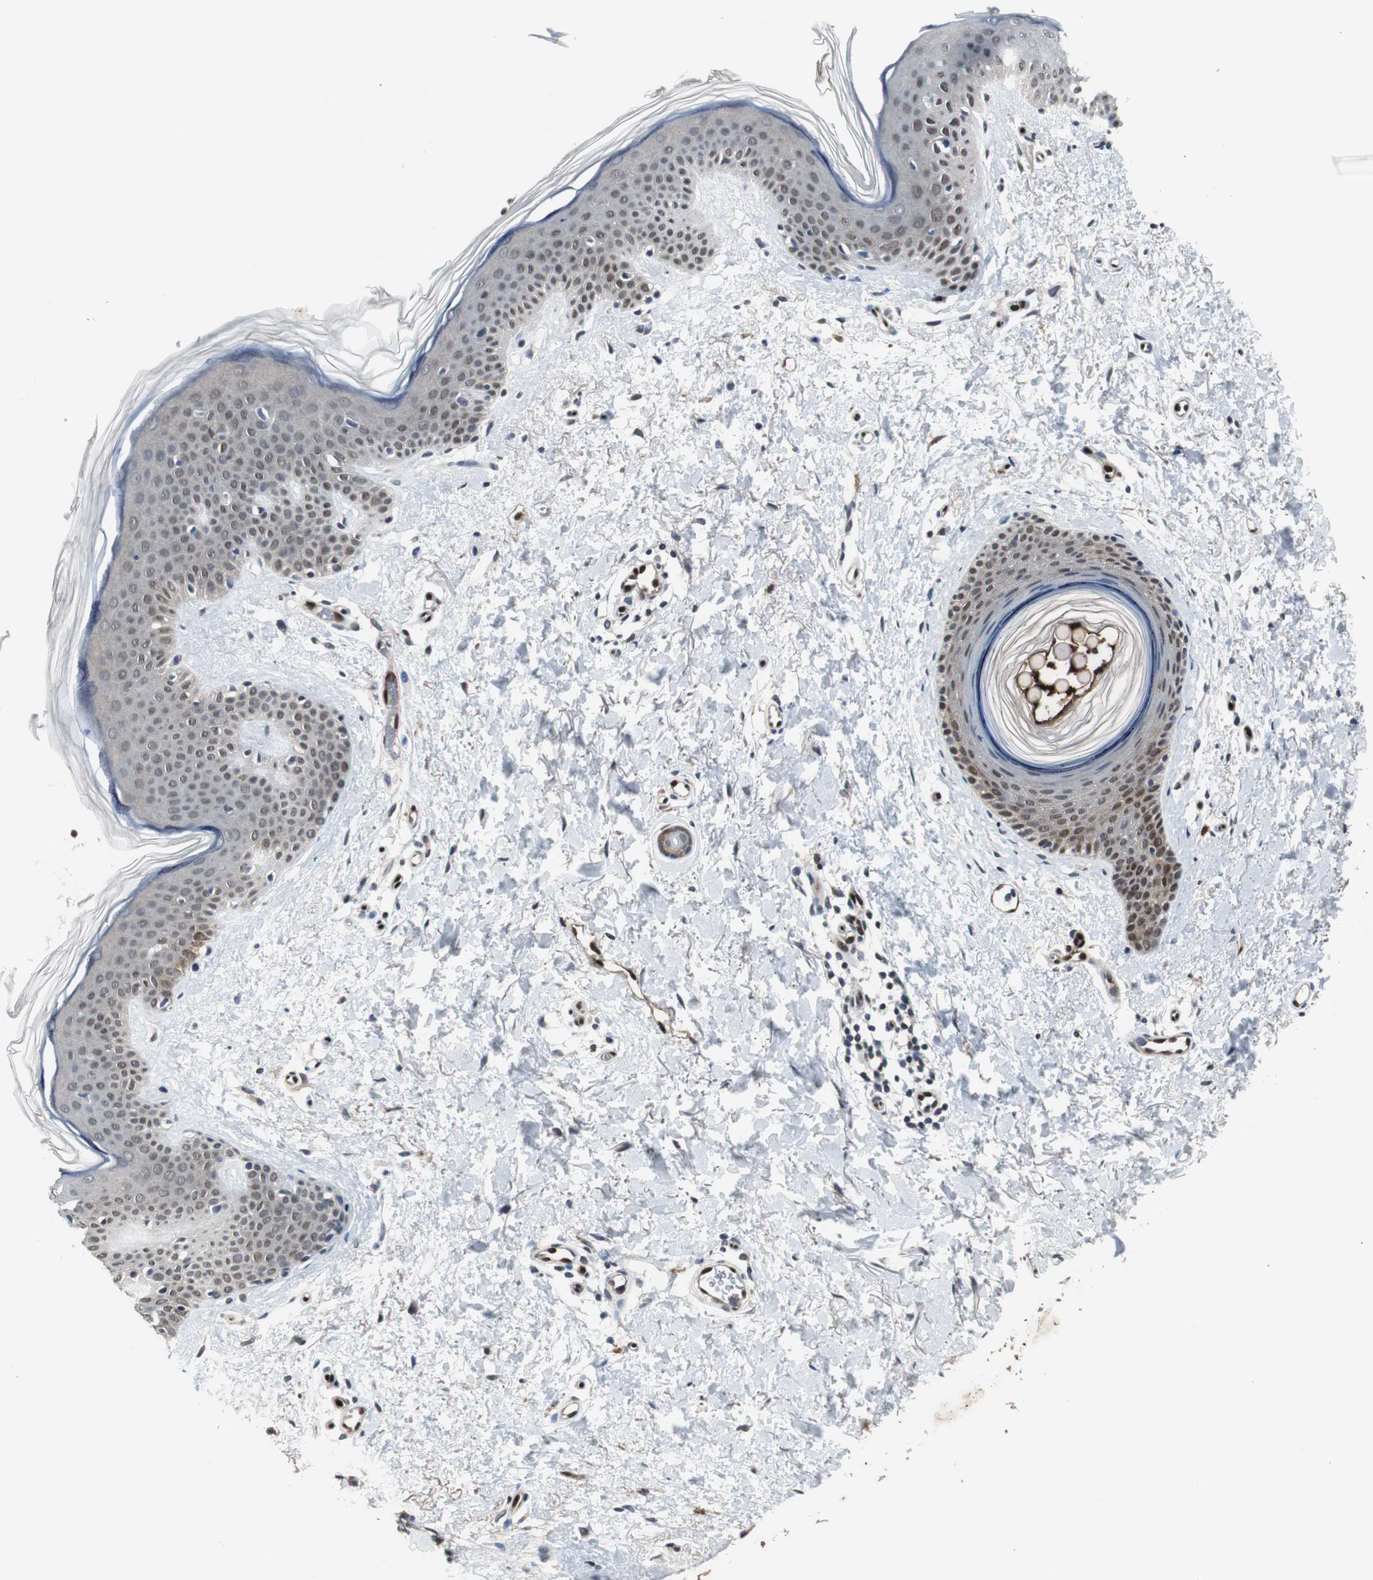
{"staining": {"intensity": "weak", "quantity": "<25%", "location": "cytoplasmic/membranous"}, "tissue": "skin", "cell_type": "Fibroblasts", "image_type": "normal", "snomed": [{"axis": "morphology", "description": "Normal tissue, NOS"}, {"axis": "topography", "description": "Skin"}], "caption": "Immunohistochemical staining of unremarkable human skin exhibits no significant positivity in fibroblasts. (Immunohistochemistry (ihc), brightfield microscopy, high magnification).", "gene": "SMAD1", "patient": {"sex": "female", "age": 56}}